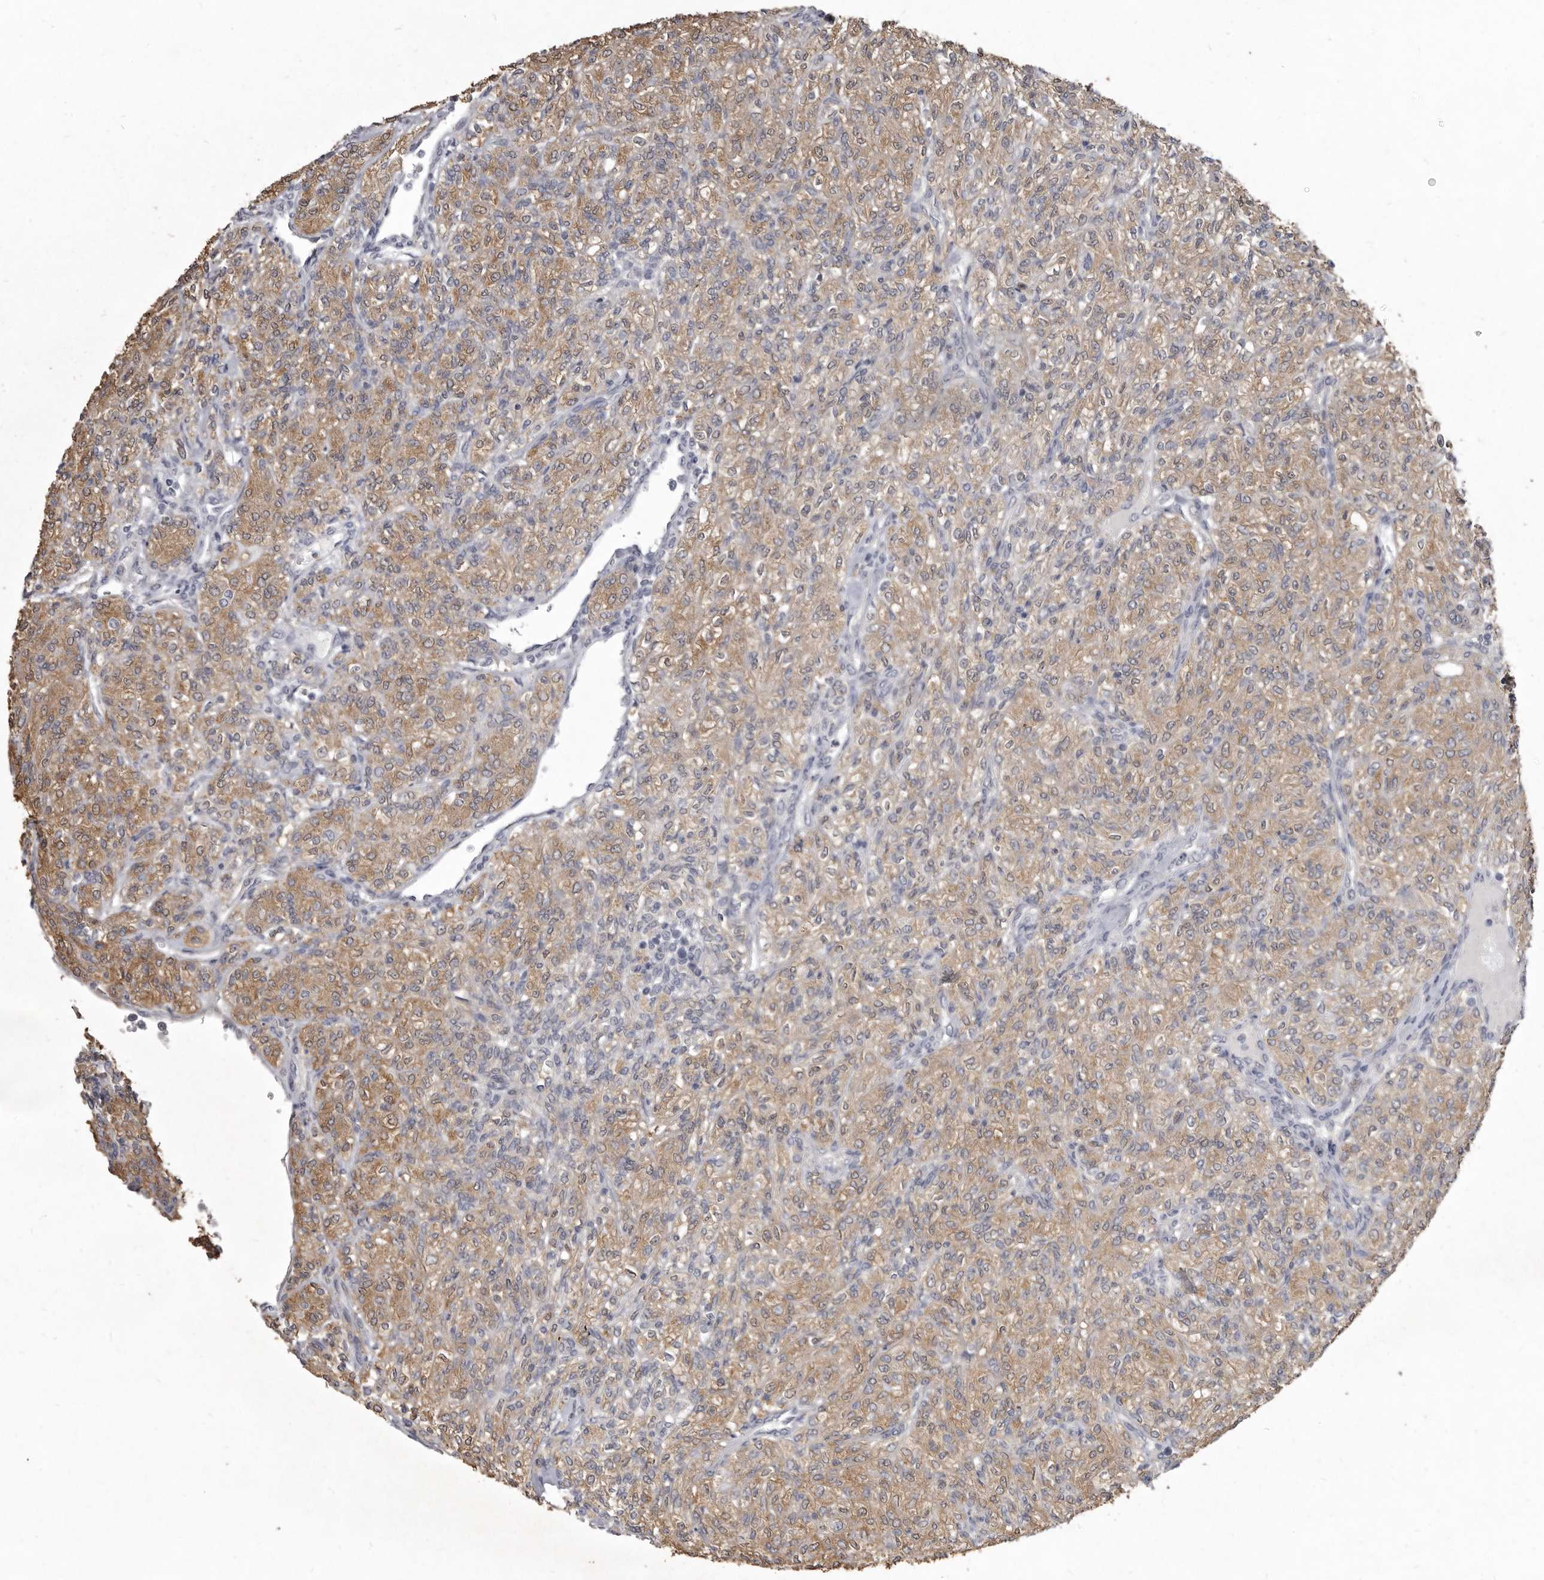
{"staining": {"intensity": "moderate", "quantity": ">75%", "location": "cytoplasmic/membranous"}, "tissue": "renal cancer", "cell_type": "Tumor cells", "image_type": "cancer", "snomed": [{"axis": "morphology", "description": "Adenocarcinoma, NOS"}, {"axis": "topography", "description": "Kidney"}], "caption": "Adenocarcinoma (renal) stained with a brown dye shows moderate cytoplasmic/membranous positive expression in about >75% of tumor cells.", "gene": "P2RX6", "patient": {"sex": "male", "age": 77}}